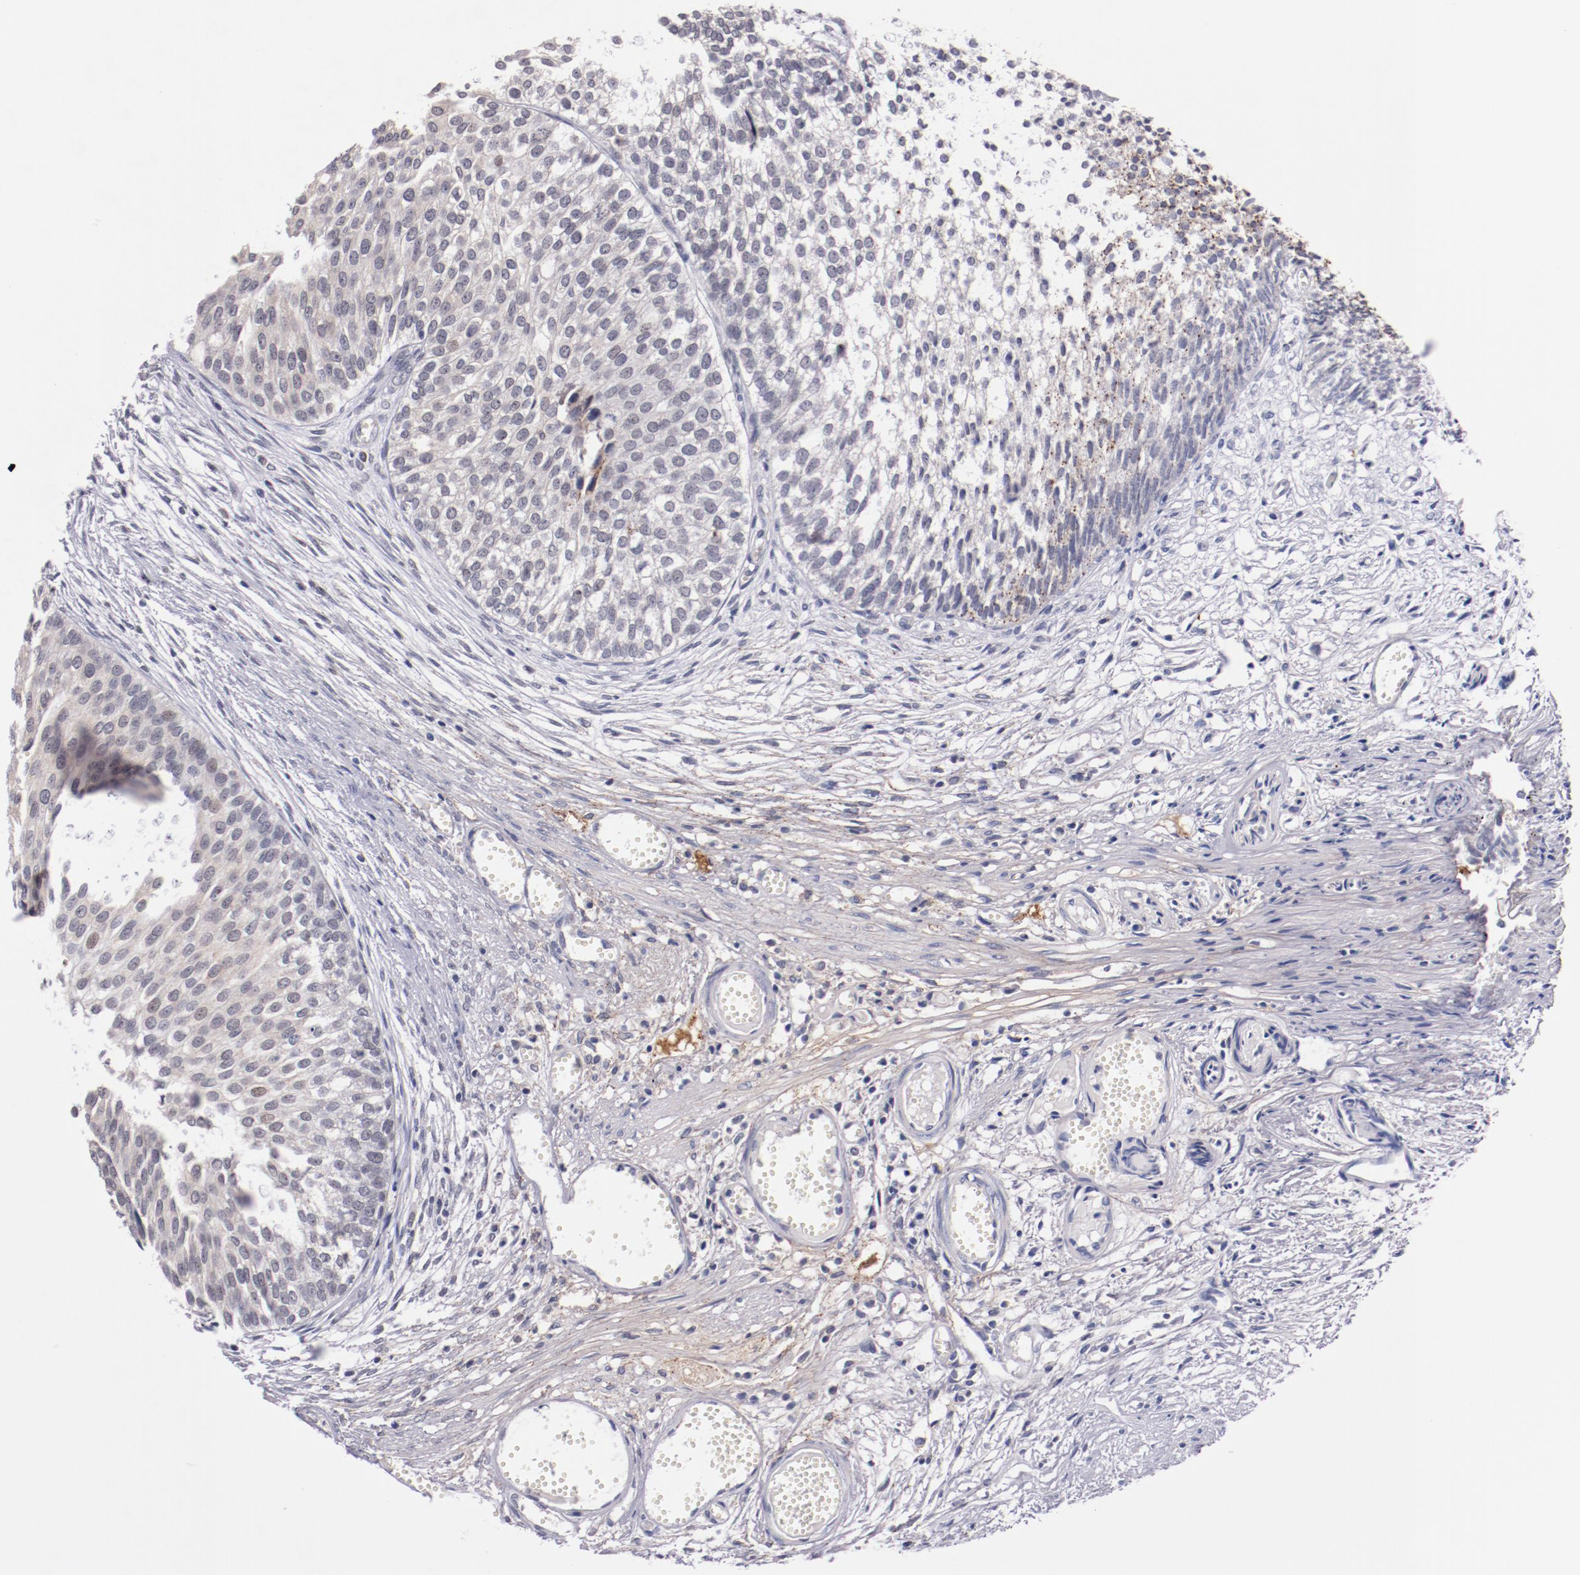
{"staining": {"intensity": "weak", "quantity": "25%-75%", "location": "cytoplasmic/membranous"}, "tissue": "urothelial cancer", "cell_type": "Tumor cells", "image_type": "cancer", "snomed": [{"axis": "morphology", "description": "Urothelial carcinoma, Low grade"}, {"axis": "topography", "description": "Urinary bladder"}], "caption": "DAB (3,3'-diaminobenzidine) immunohistochemical staining of urothelial carcinoma (low-grade) demonstrates weak cytoplasmic/membranous protein staining in about 25%-75% of tumor cells.", "gene": "SYP", "patient": {"sex": "male", "age": 84}}